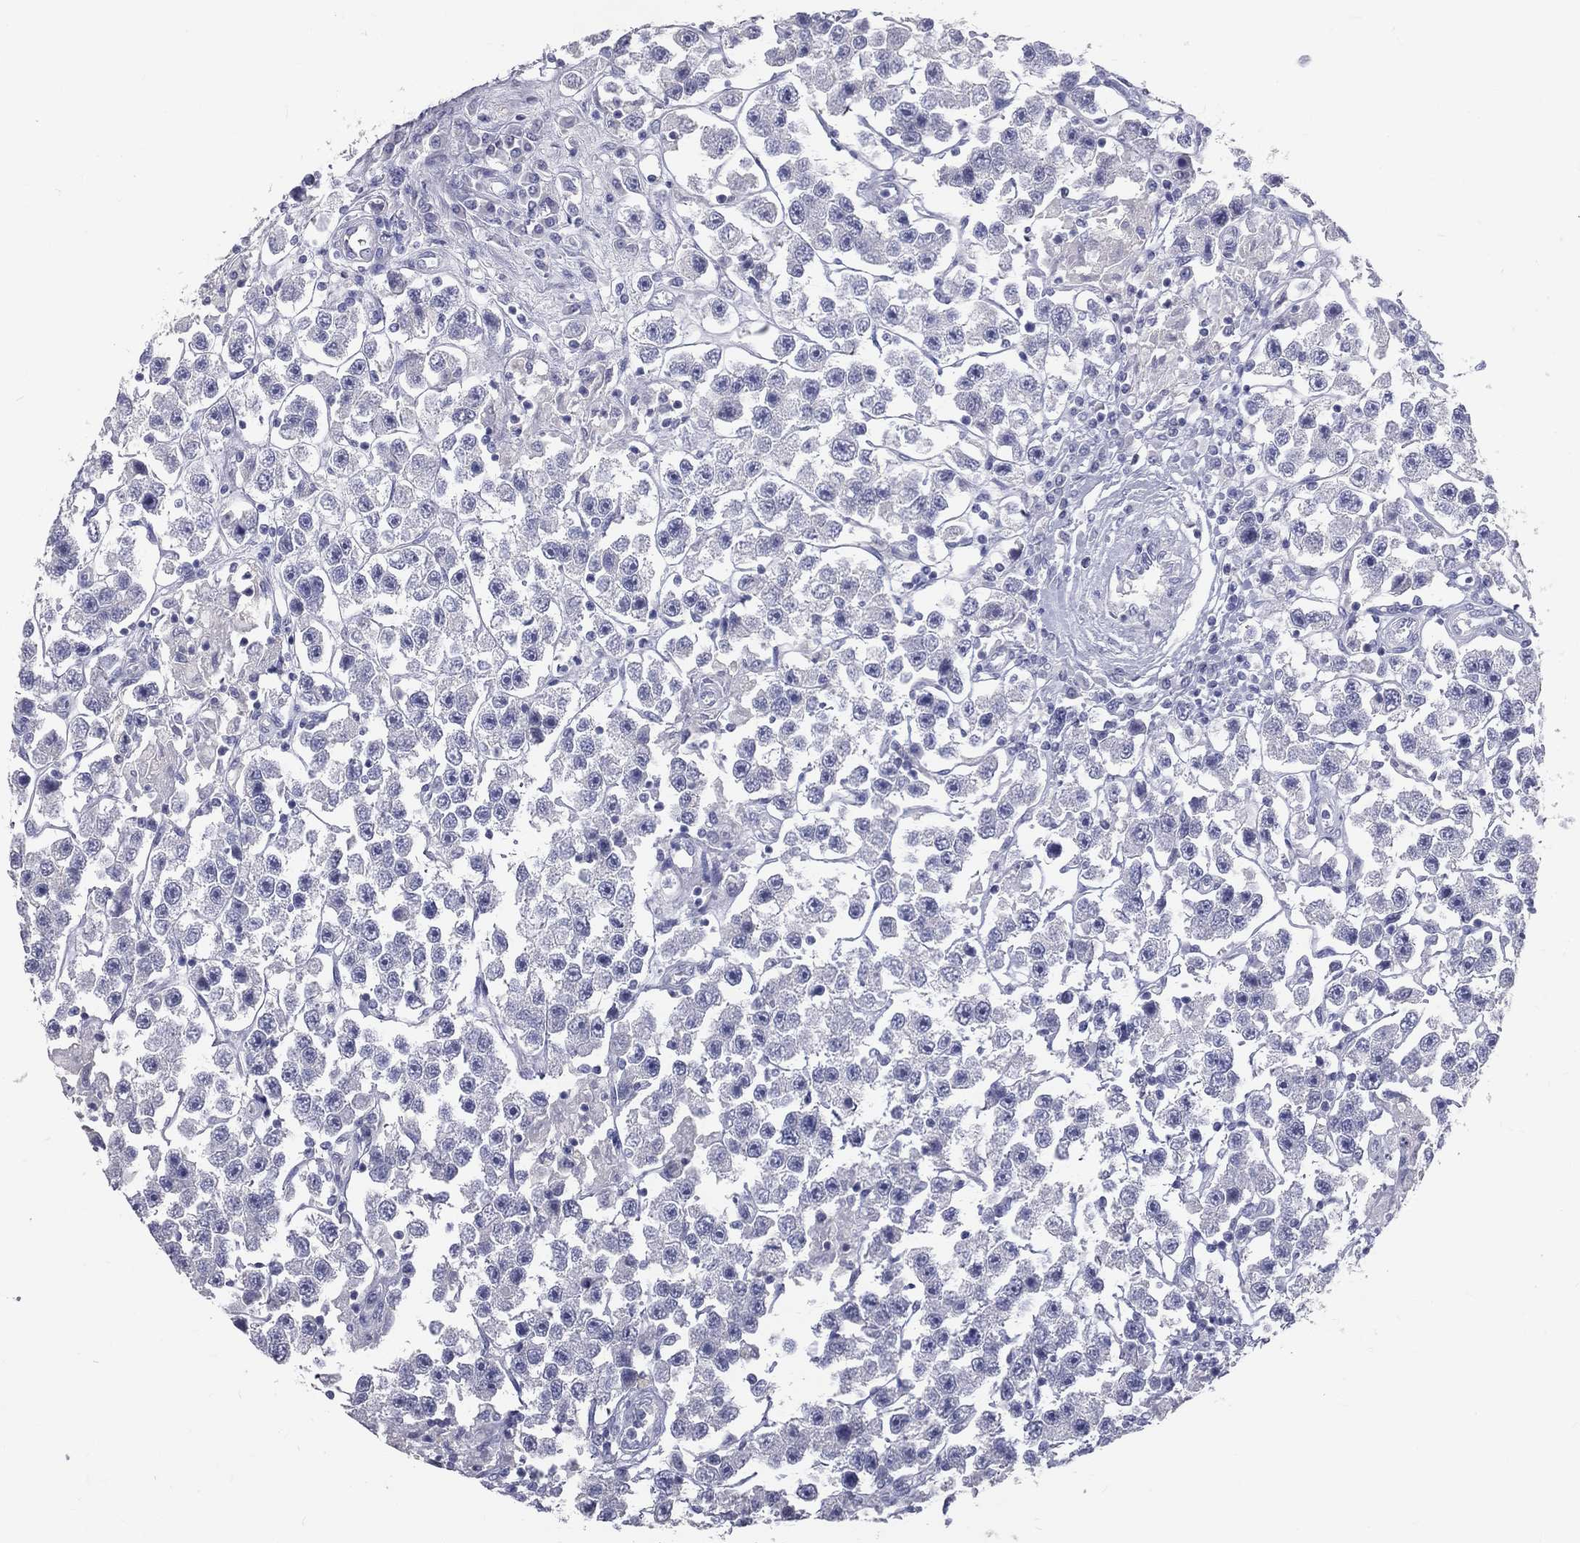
{"staining": {"intensity": "negative", "quantity": "none", "location": "none"}, "tissue": "testis cancer", "cell_type": "Tumor cells", "image_type": "cancer", "snomed": [{"axis": "morphology", "description": "Seminoma, NOS"}, {"axis": "topography", "description": "Testis"}], "caption": "Image shows no significant protein positivity in tumor cells of testis seminoma.", "gene": "TFPI2", "patient": {"sex": "male", "age": 45}}